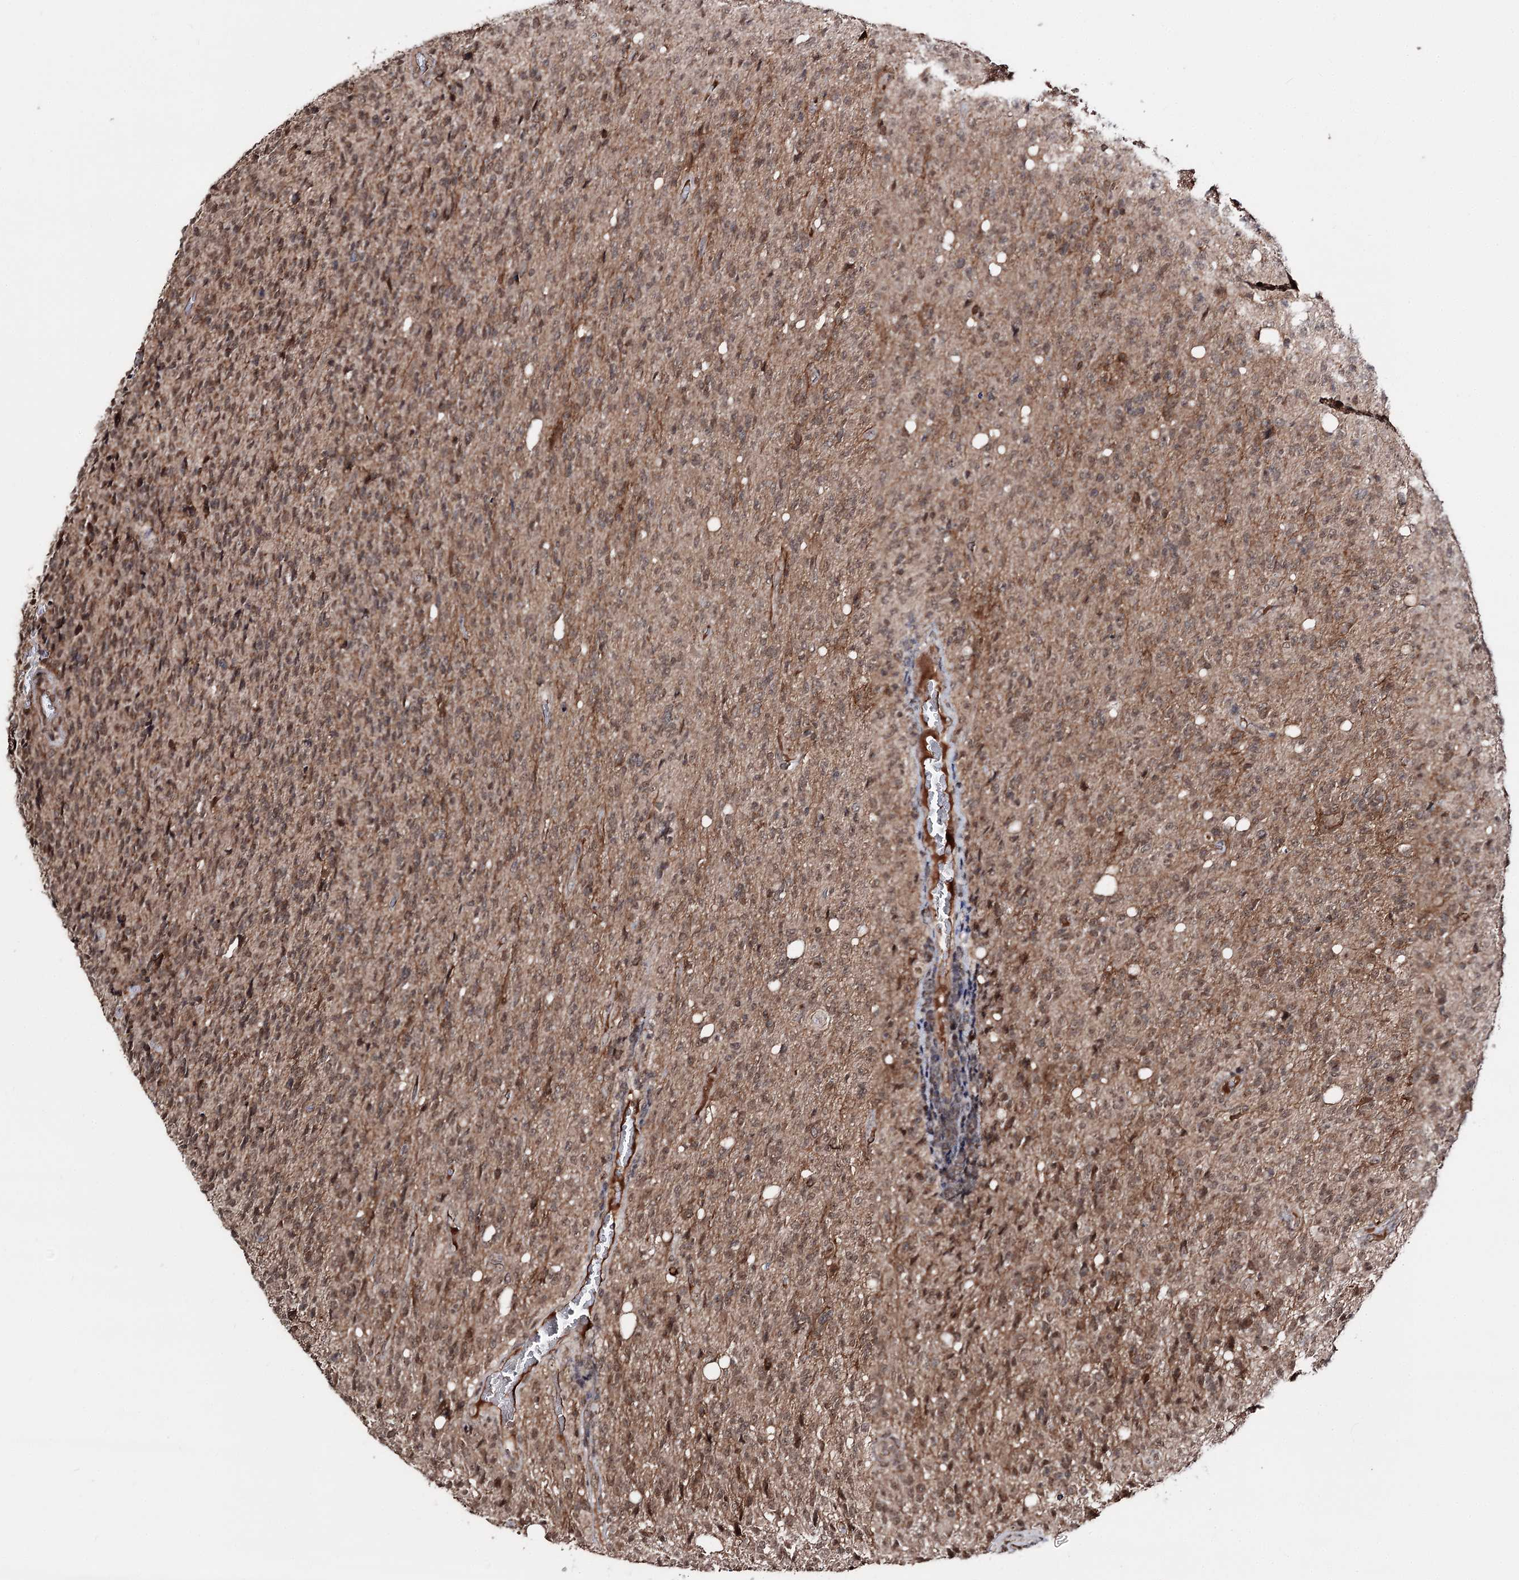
{"staining": {"intensity": "moderate", "quantity": "25%-75%", "location": "cytoplasmic/membranous,nuclear"}, "tissue": "glioma", "cell_type": "Tumor cells", "image_type": "cancer", "snomed": [{"axis": "morphology", "description": "Glioma, malignant, High grade"}, {"axis": "topography", "description": "Brain"}], "caption": "Glioma stained with a brown dye displays moderate cytoplasmic/membranous and nuclear positive expression in approximately 25%-75% of tumor cells.", "gene": "FAM53B", "patient": {"sex": "female", "age": 57}}